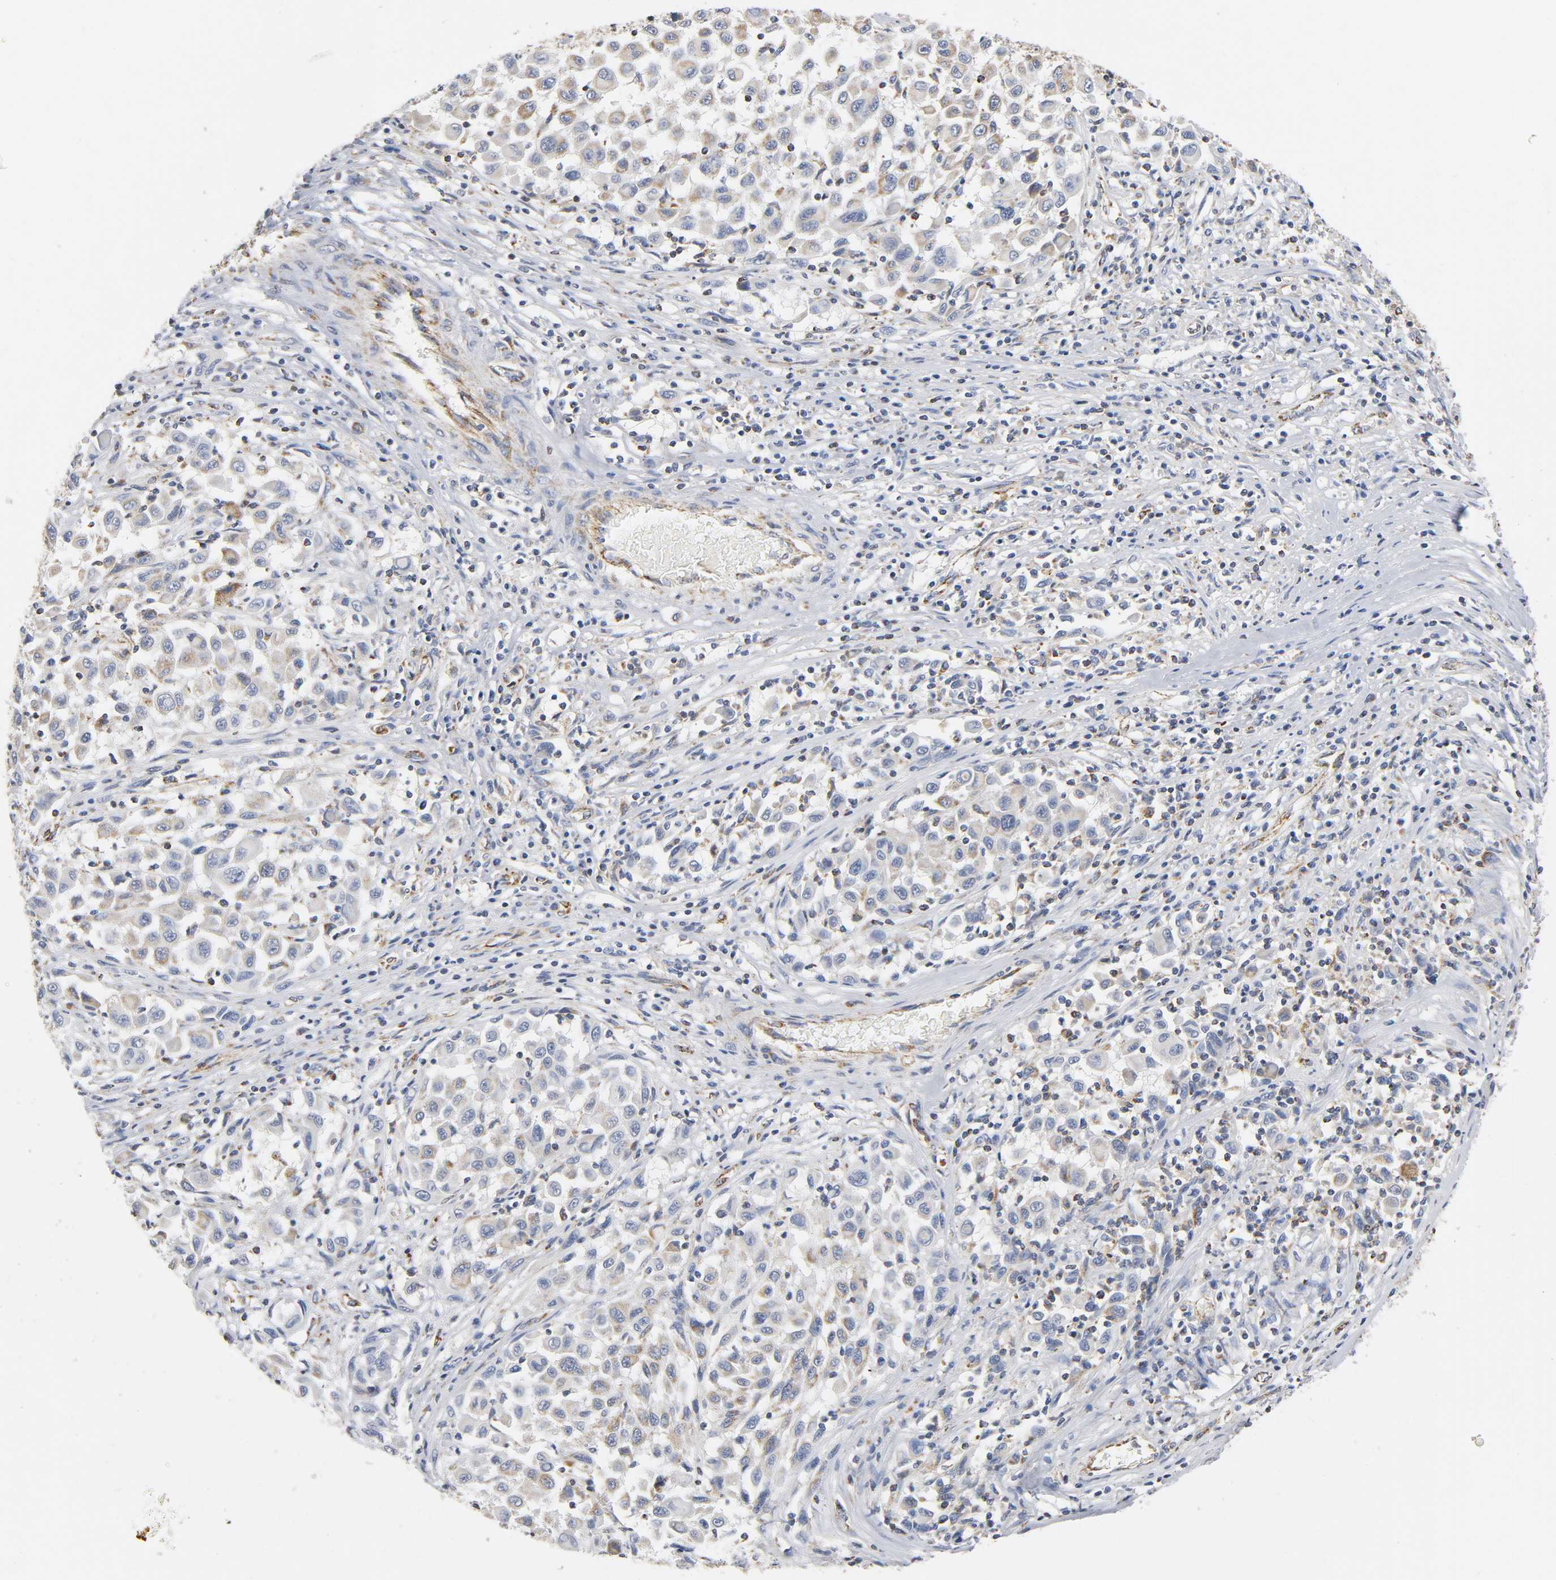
{"staining": {"intensity": "weak", "quantity": ">75%", "location": "cytoplasmic/membranous"}, "tissue": "melanoma", "cell_type": "Tumor cells", "image_type": "cancer", "snomed": [{"axis": "morphology", "description": "Malignant melanoma, Metastatic site"}, {"axis": "topography", "description": "Lymph node"}], "caption": "Malignant melanoma (metastatic site) stained with a protein marker shows weak staining in tumor cells.", "gene": "BAK1", "patient": {"sex": "male", "age": 61}}